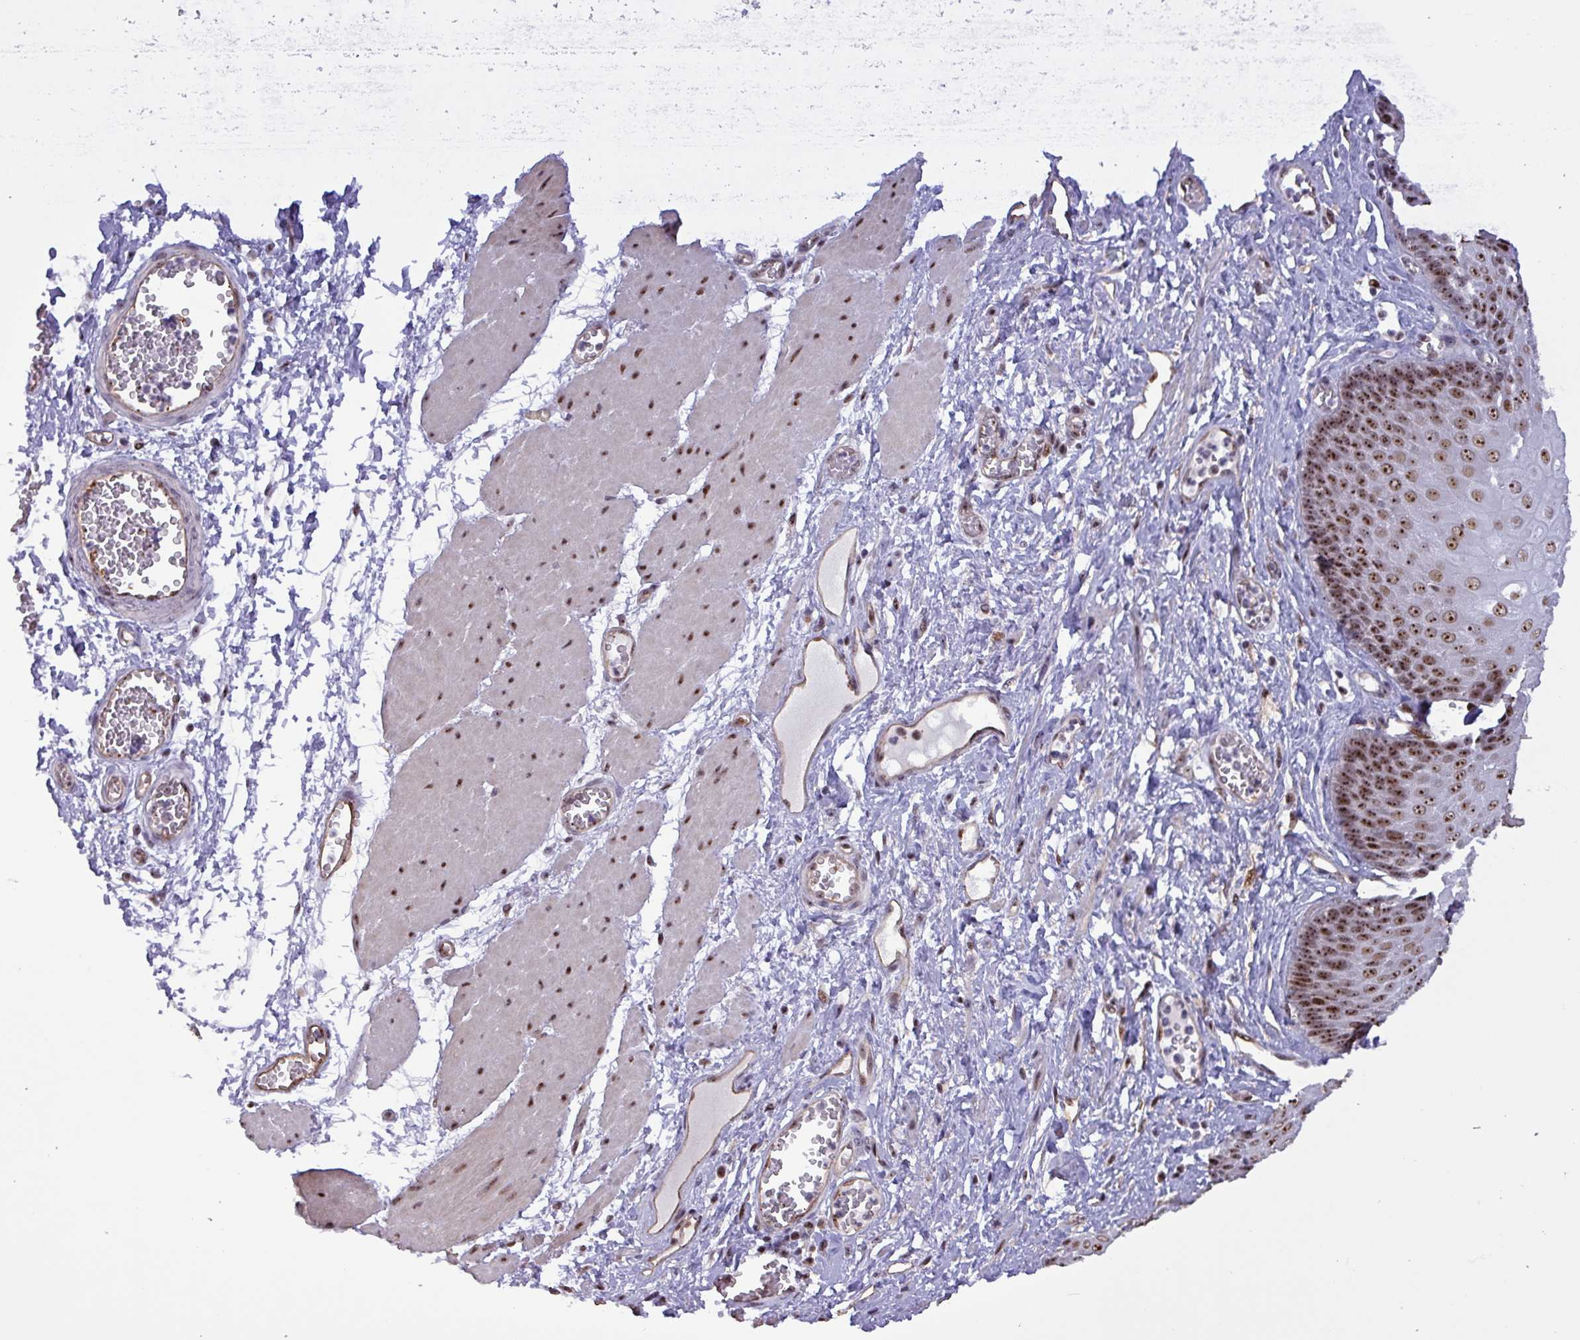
{"staining": {"intensity": "strong", "quantity": ">75%", "location": "nuclear"}, "tissue": "esophagus", "cell_type": "Squamous epithelial cells", "image_type": "normal", "snomed": [{"axis": "morphology", "description": "Normal tissue, NOS"}, {"axis": "topography", "description": "Esophagus"}], "caption": "Protein staining by IHC shows strong nuclear staining in about >75% of squamous epithelial cells in unremarkable esophagus.", "gene": "RRN3", "patient": {"sex": "male", "age": 60}}